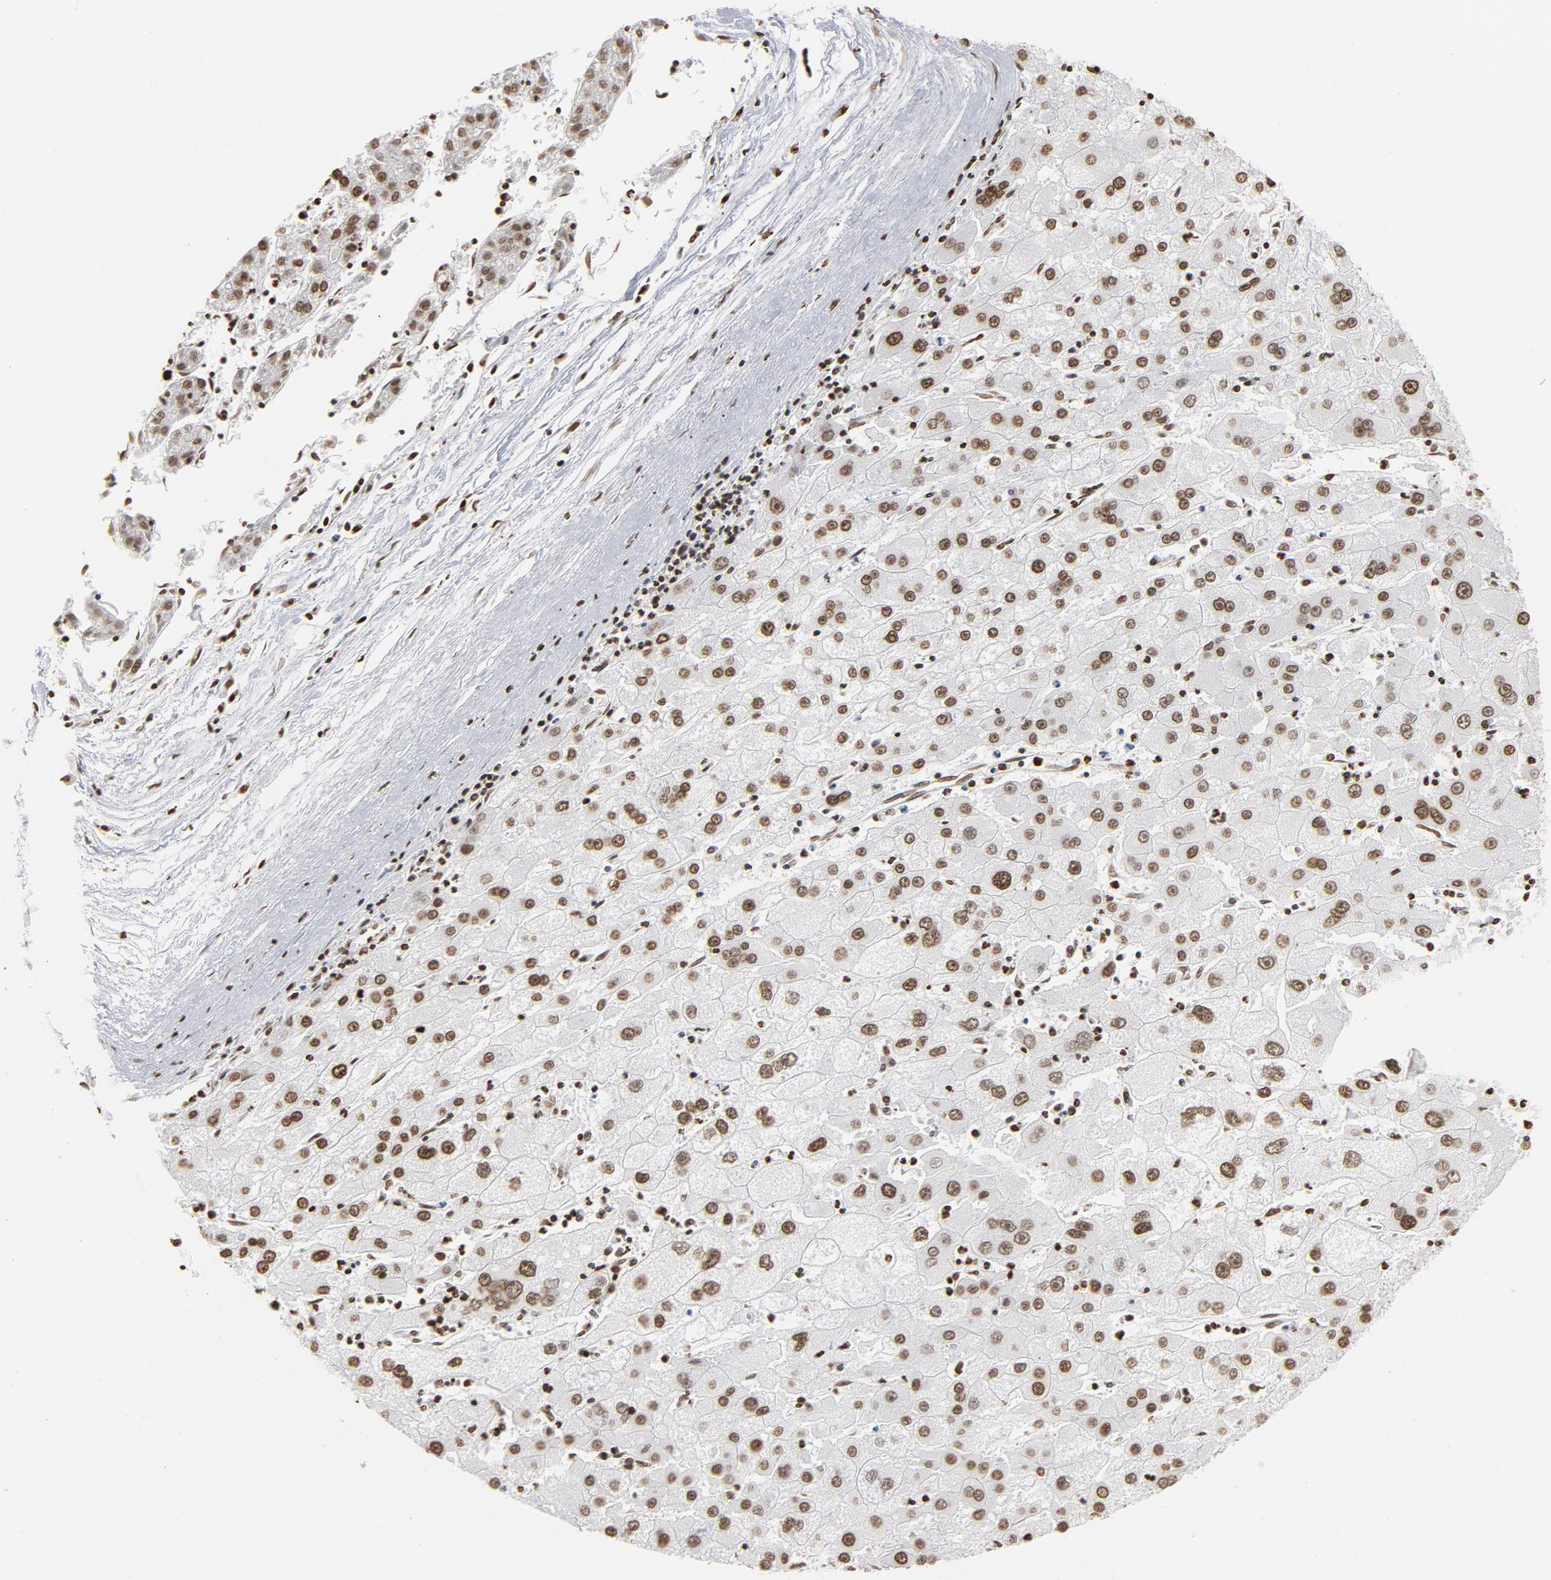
{"staining": {"intensity": "moderate", "quantity": ">75%", "location": "nuclear"}, "tissue": "liver cancer", "cell_type": "Tumor cells", "image_type": "cancer", "snomed": [{"axis": "morphology", "description": "Carcinoma, Hepatocellular, NOS"}, {"axis": "topography", "description": "Liver"}], "caption": "Human liver cancer (hepatocellular carcinoma) stained with a protein marker exhibits moderate staining in tumor cells.", "gene": "H2AC12", "patient": {"sex": "male", "age": 72}}